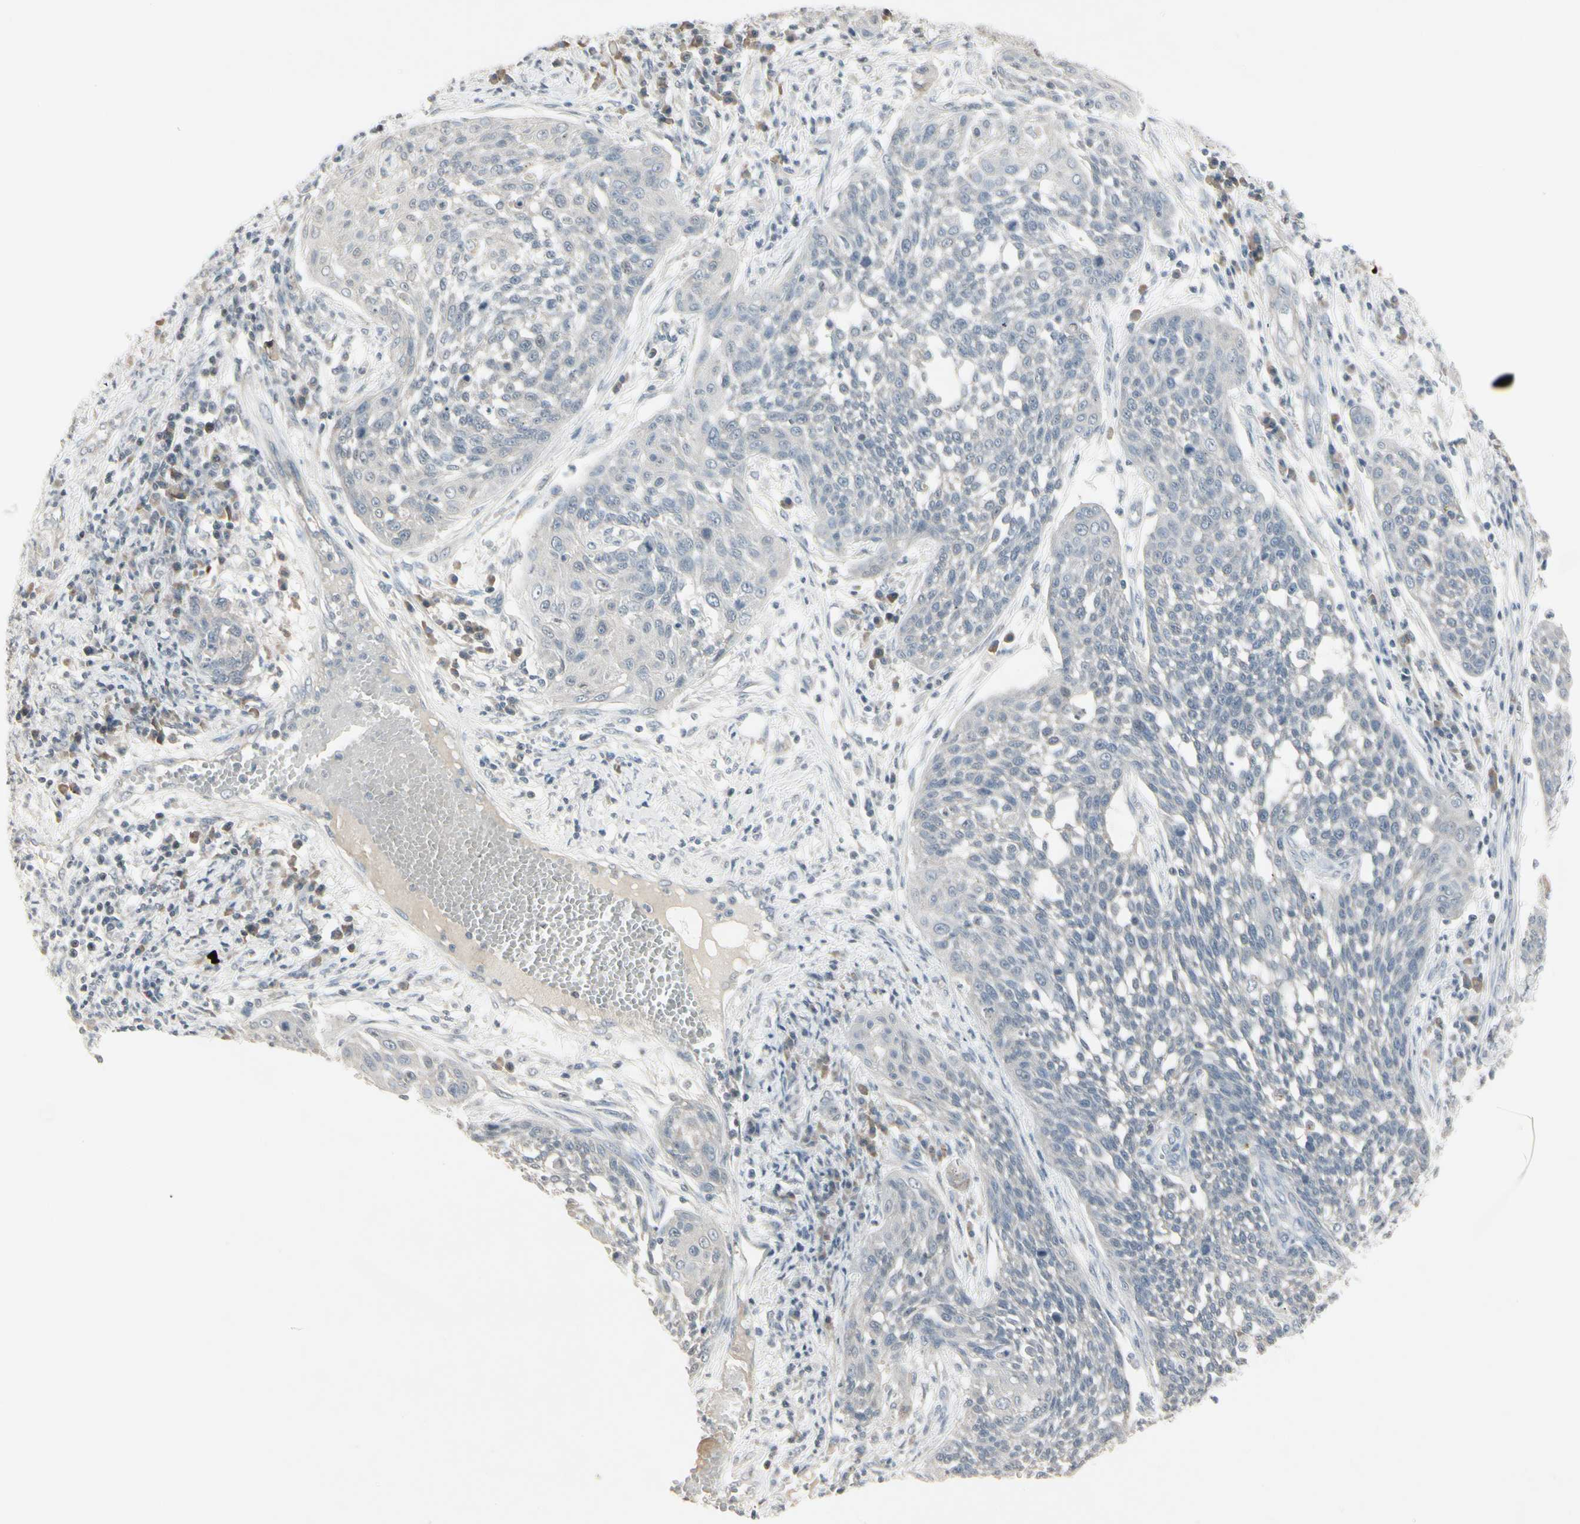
{"staining": {"intensity": "negative", "quantity": "none", "location": "none"}, "tissue": "cervical cancer", "cell_type": "Tumor cells", "image_type": "cancer", "snomed": [{"axis": "morphology", "description": "Squamous cell carcinoma, NOS"}, {"axis": "topography", "description": "Cervix"}], "caption": "Tumor cells are negative for protein expression in human cervical cancer (squamous cell carcinoma). (Brightfield microscopy of DAB IHC at high magnification).", "gene": "DMPK", "patient": {"sex": "female", "age": 34}}